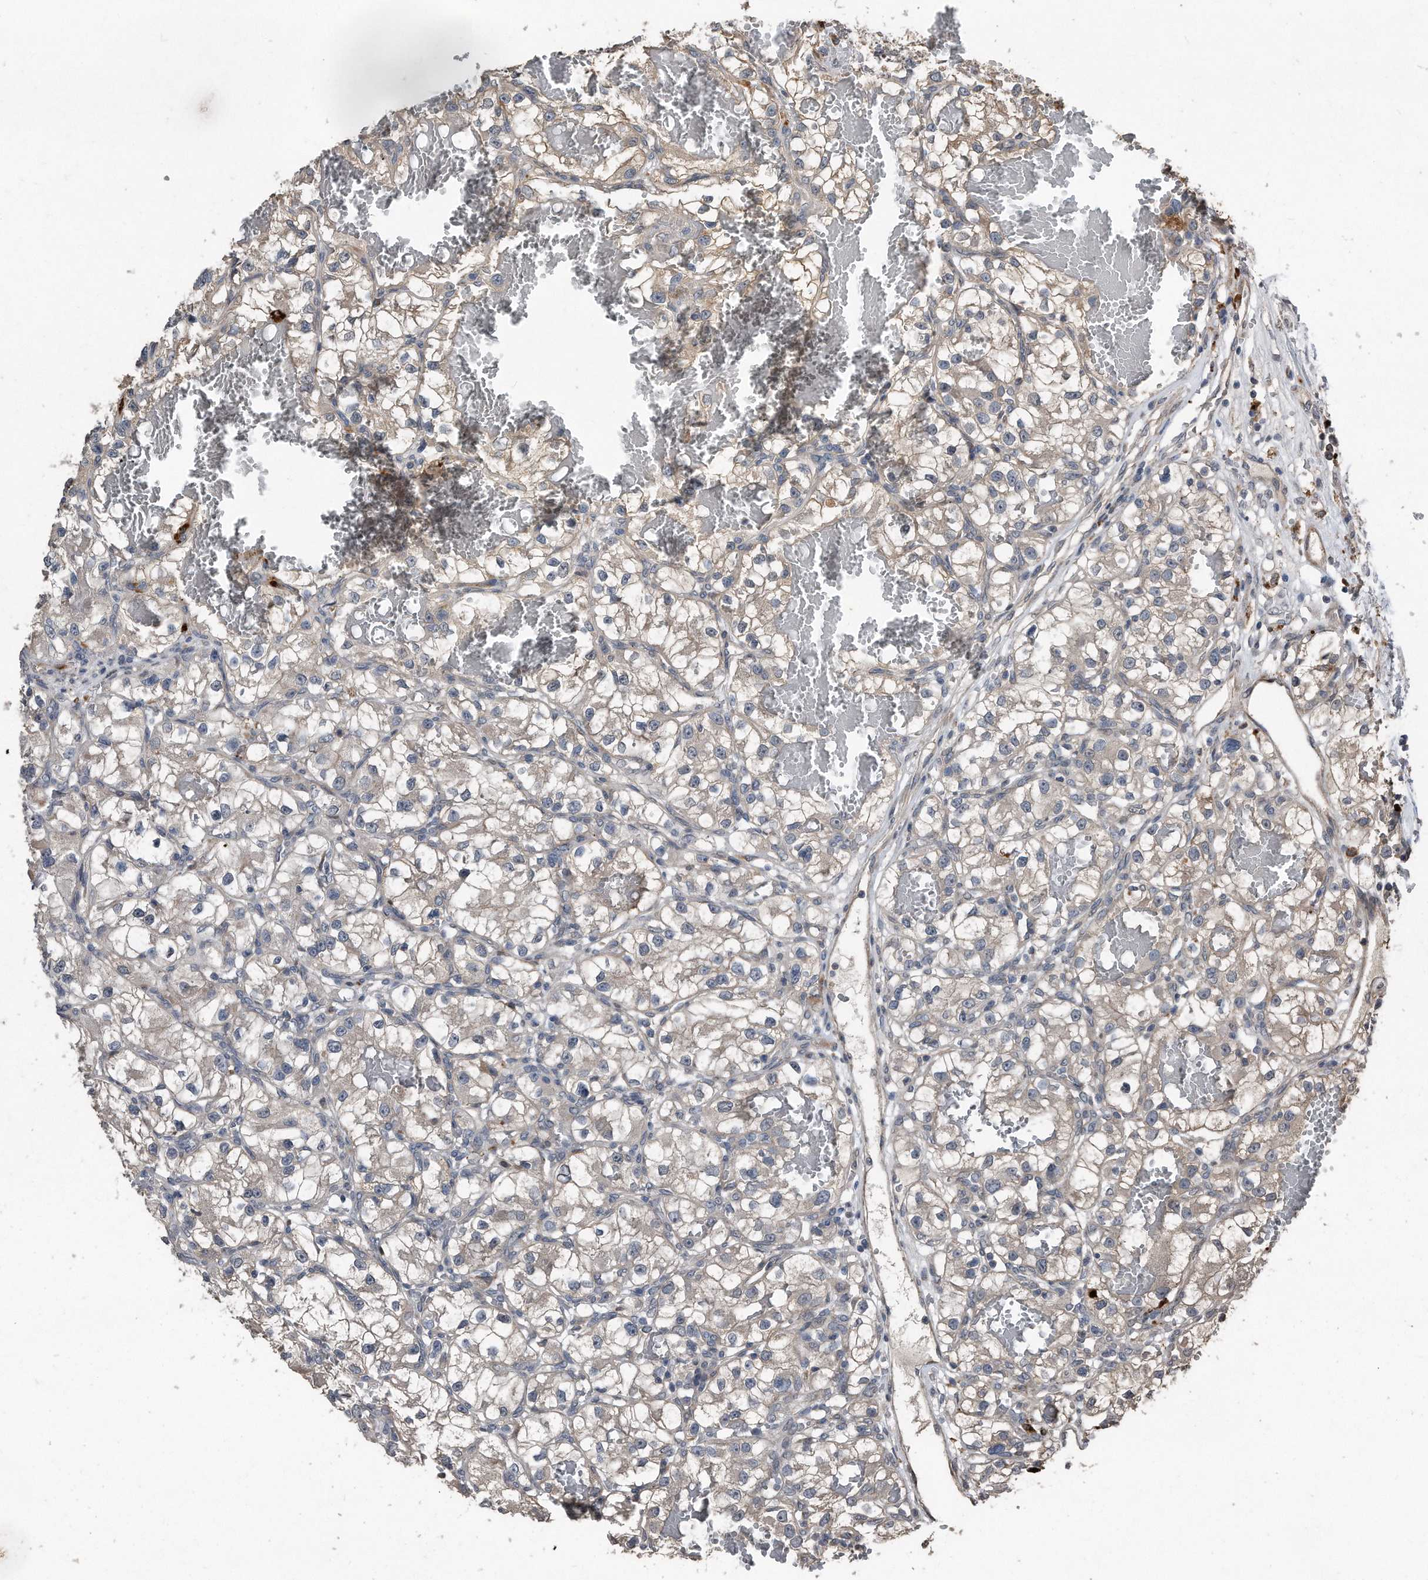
{"staining": {"intensity": "weak", "quantity": "25%-75%", "location": "cytoplasmic/membranous"}, "tissue": "renal cancer", "cell_type": "Tumor cells", "image_type": "cancer", "snomed": [{"axis": "morphology", "description": "Adenocarcinoma, NOS"}, {"axis": "topography", "description": "Kidney"}], "caption": "Human adenocarcinoma (renal) stained with a protein marker exhibits weak staining in tumor cells.", "gene": "ANKRD10", "patient": {"sex": "female", "age": 57}}